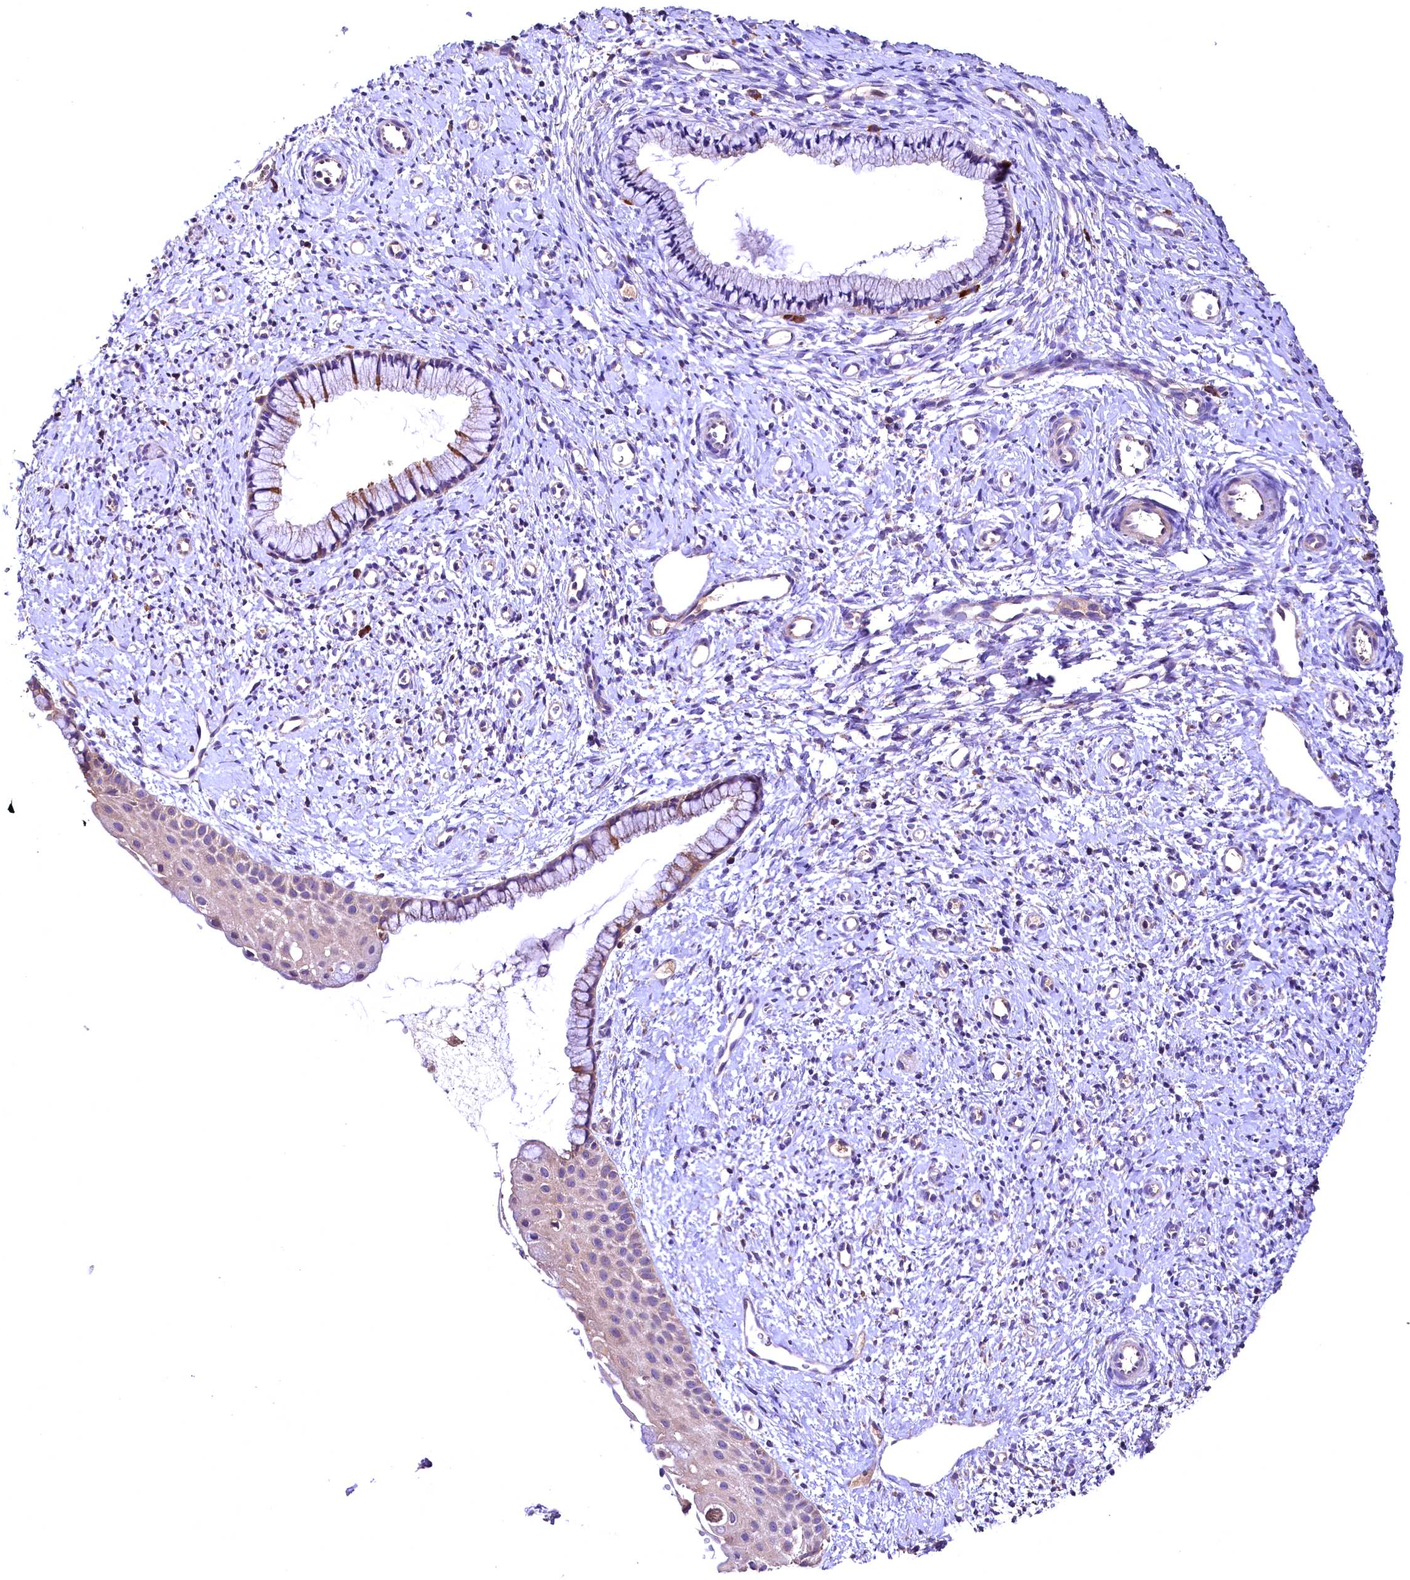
{"staining": {"intensity": "weak", "quantity": ">75%", "location": "cytoplasmic/membranous"}, "tissue": "cervix", "cell_type": "Glandular cells", "image_type": "normal", "snomed": [{"axis": "morphology", "description": "Normal tissue, NOS"}, {"axis": "topography", "description": "Cervix"}], "caption": "Approximately >75% of glandular cells in normal human cervix show weak cytoplasmic/membranous protein staining as visualized by brown immunohistochemical staining.", "gene": "ENKD1", "patient": {"sex": "female", "age": 57}}